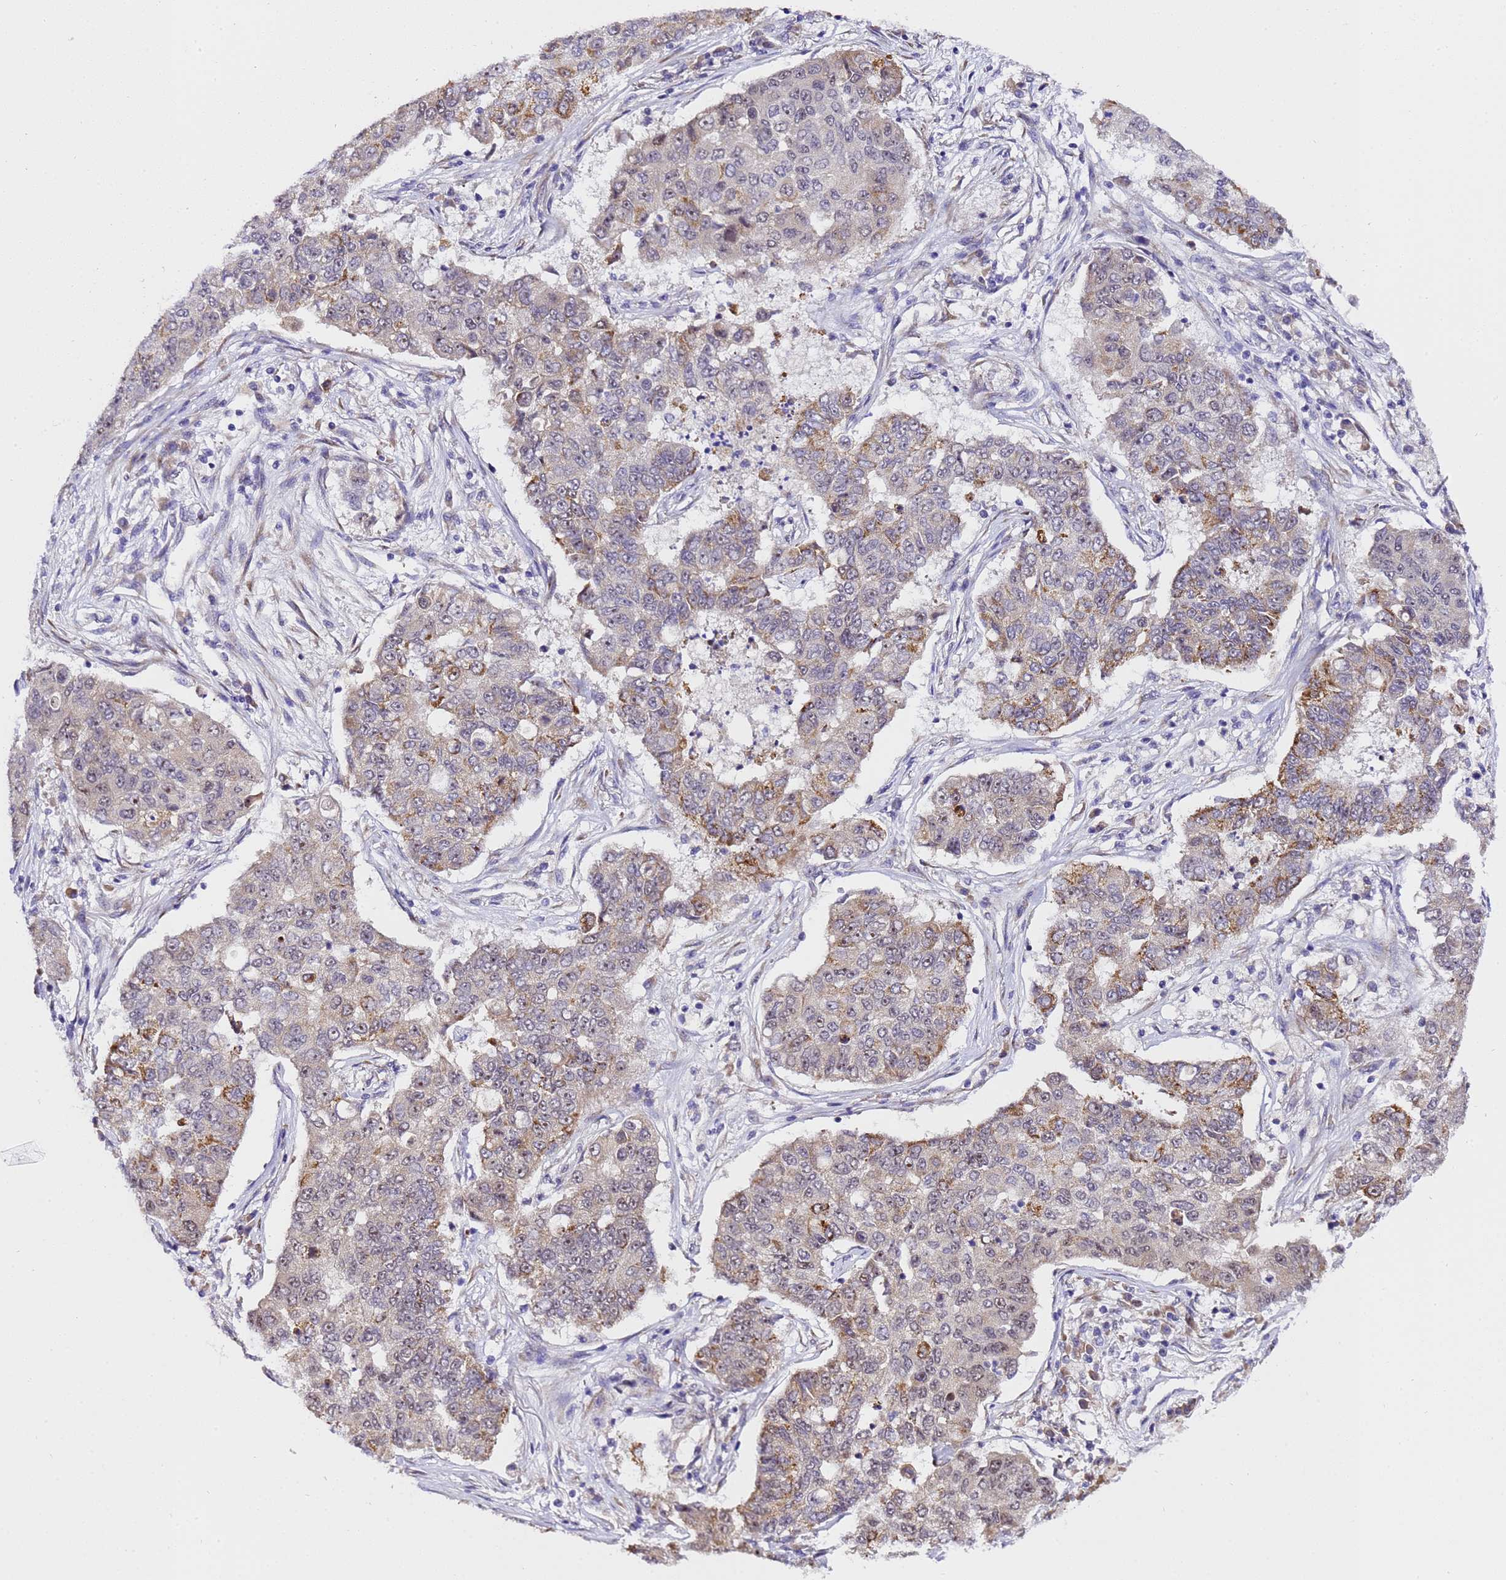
{"staining": {"intensity": "moderate", "quantity": "<25%", "location": "cytoplasmic/membranous"}, "tissue": "lung cancer", "cell_type": "Tumor cells", "image_type": "cancer", "snomed": [{"axis": "morphology", "description": "Squamous cell carcinoma, NOS"}, {"axis": "topography", "description": "Lung"}], "caption": "DAB immunohistochemical staining of lung cancer (squamous cell carcinoma) shows moderate cytoplasmic/membranous protein staining in about <25% of tumor cells.", "gene": "SLX4IP", "patient": {"sex": "male", "age": 74}}